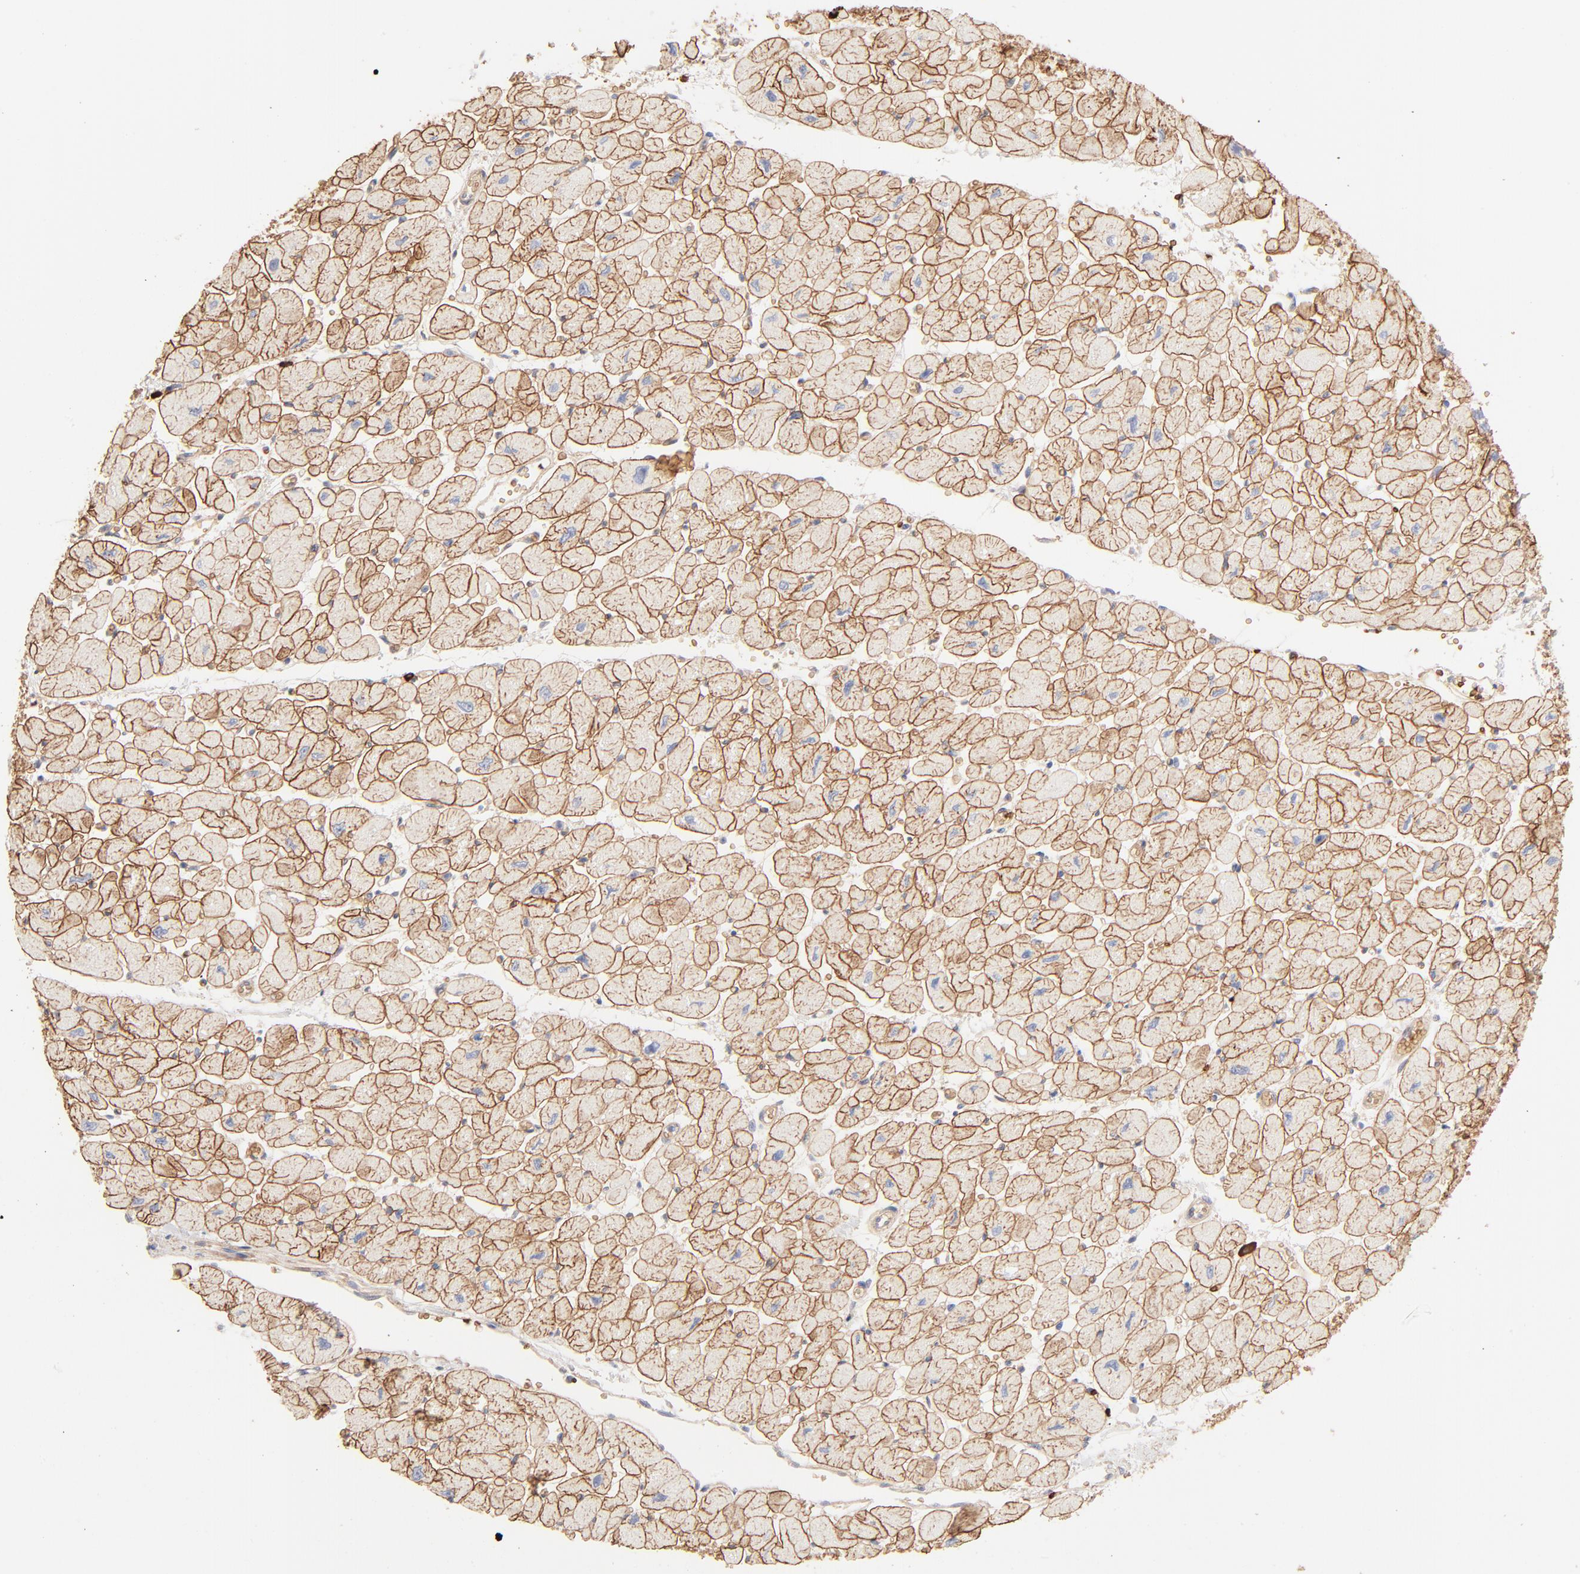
{"staining": {"intensity": "moderate", "quantity": ">75%", "location": "cytoplasmic/membranous"}, "tissue": "heart muscle", "cell_type": "Cardiomyocytes", "image_type": "normal", "snomed": [{"axis": "morphology", "description": "Normal tissue, NOS"}, {"axis": "topography", "description": "Heart"}], "caption": "Cardiomyocytes demonstrate medium levels of moderate cytoplasmic/membranous staining in about >75% of cells in unremarkable human heart muscle. (Brightfield microscopy of DAB IHC at high magnification).", "gene": "SPTB", "patient": {"sex": "female", "age": 54}}